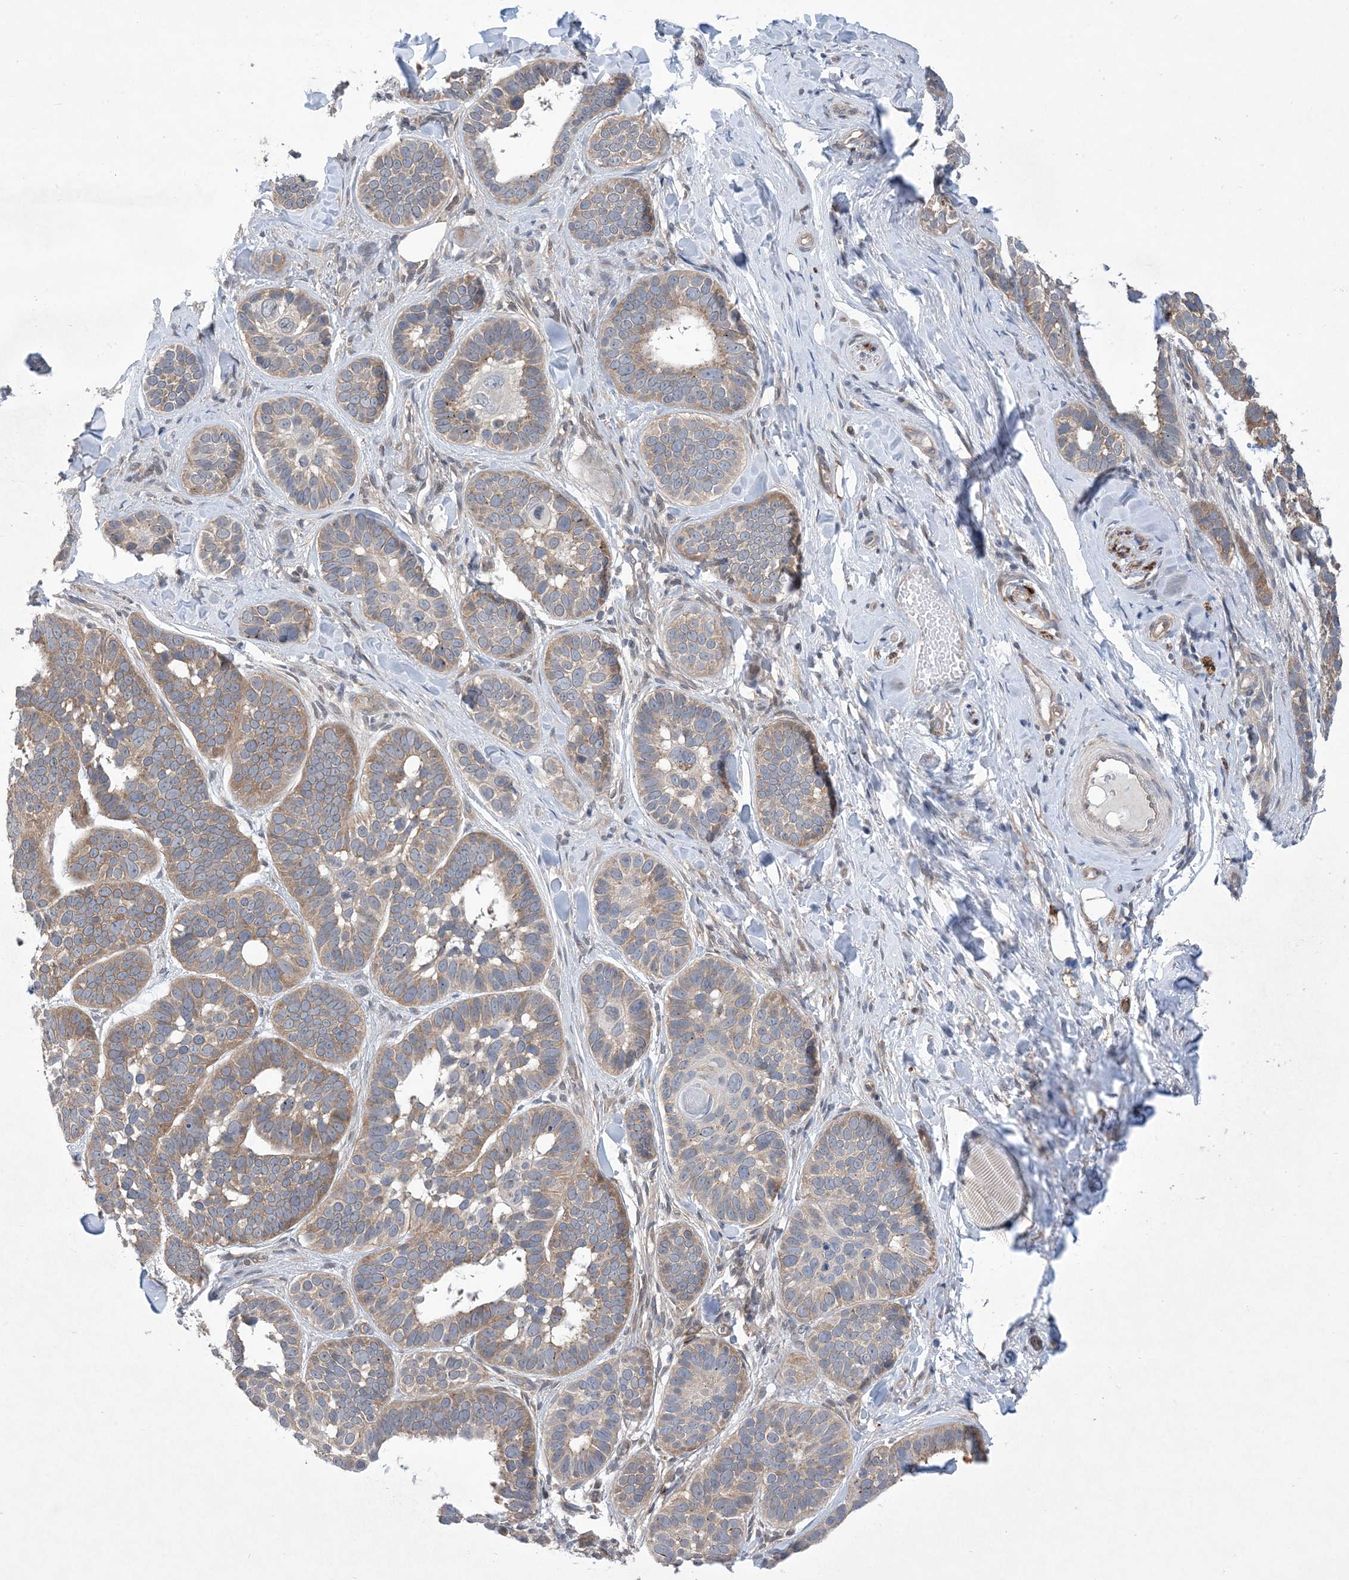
{"staining": {"intensity": "weak", "quantity": ">75%", "location": "cytoplasmic/membranous"}, "tissue": "skin cancer", "cell_type": "Tumor cells", "image_type": "cancer", "snomed": [{"axis": "morphology", "description": "Basal cell carcinoma"}, {"axis": "topography", "description": "Skin"}], "caption": "Protein expression analysis of skin basal cell carcinoma displays weak cytoplasmic/membranous staining in about >75% of tumor cells. The protein is stained brown, and the nuclei are stained in blue (DAB IHC with brightfield microscopy, high magnification).", "gene": "EHBP1", "patient": {"sex": "male", "age": 62}}